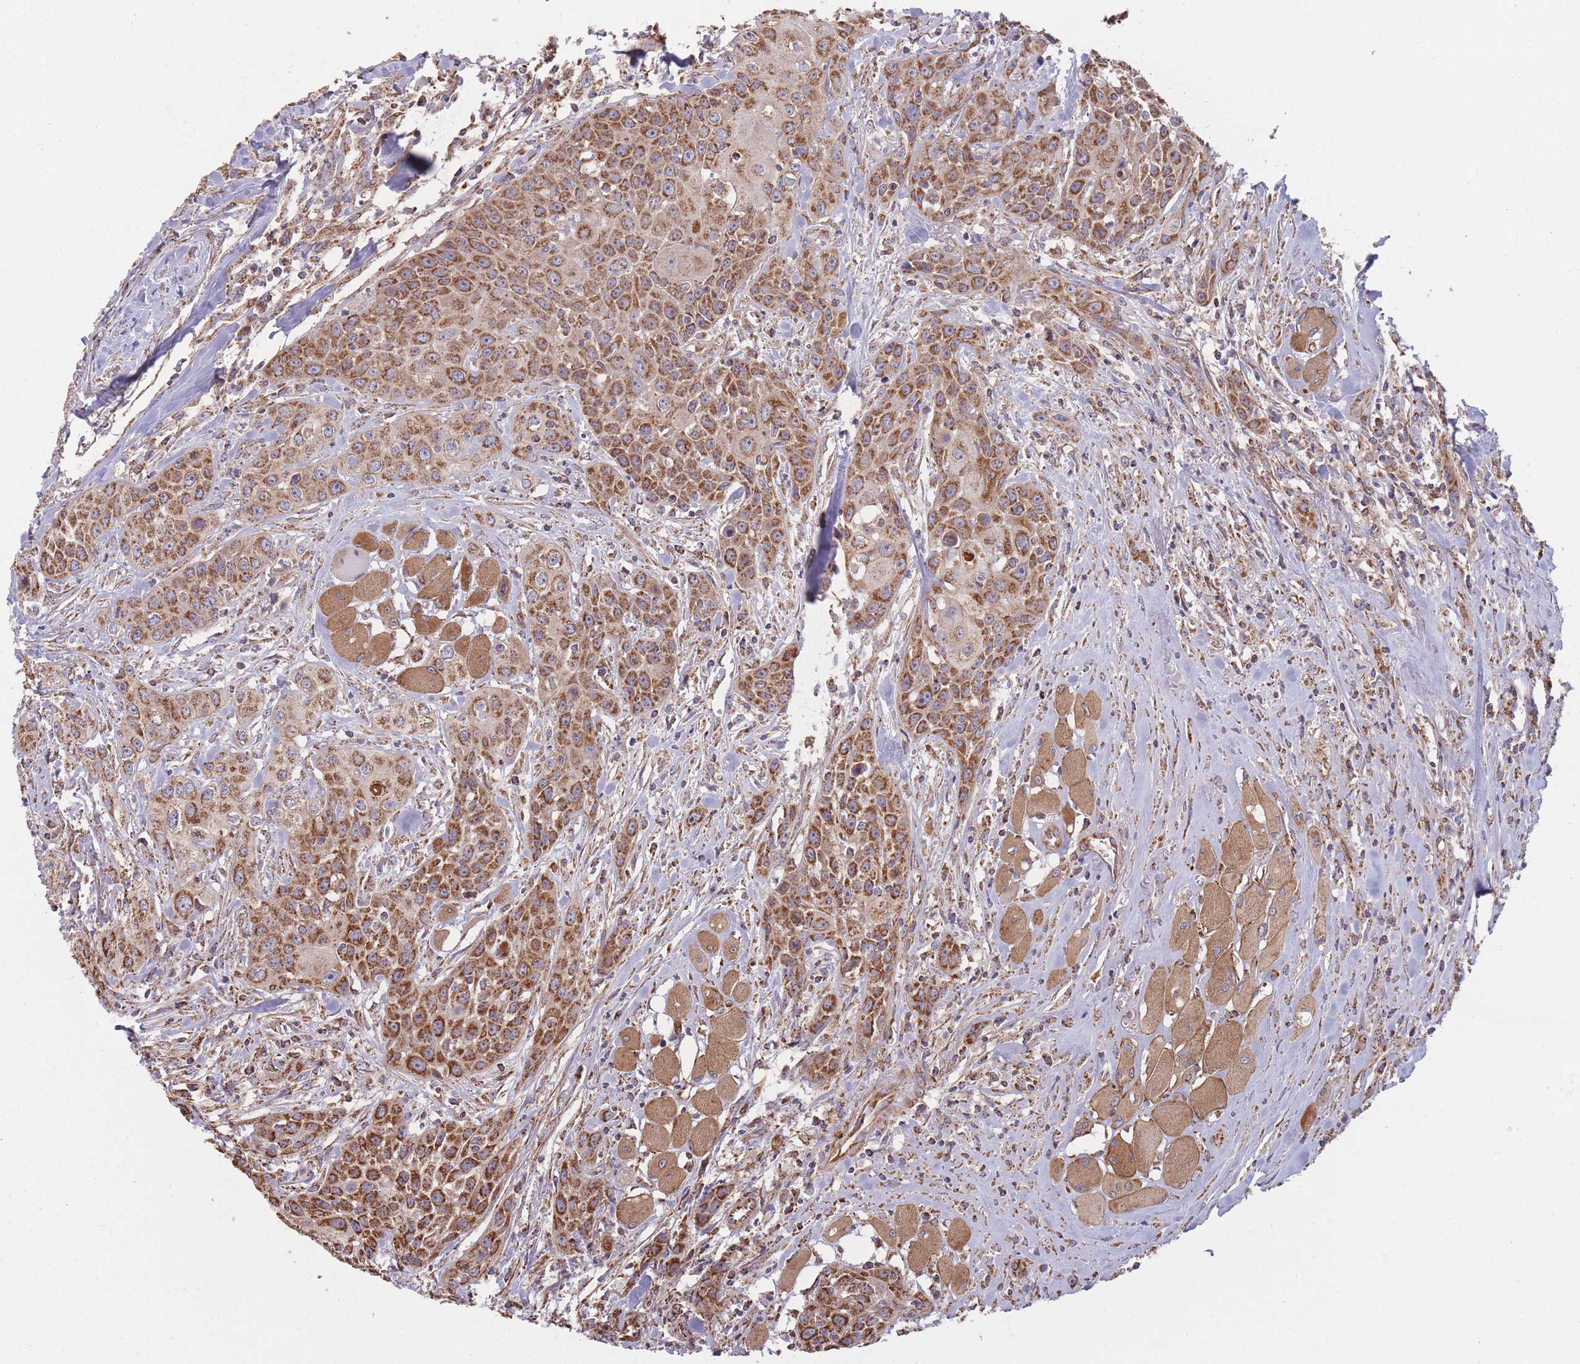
{"staining": {"intensity": "strong", "quantity": ">75%", "location": "cytoplasmic/membranous"}, "tissue": "head and neck cancer", "cell_type": "Tumor cells", "image_type": "cancer", "snomed": [{"axis": "morphology", "description": "Squamous cell carcinoma, NOS"}, {"axis": "topography", "description": "Oral tissue"}, {"axis": "topography", "description": "Head-Neck"}], "caption": "This photomicrograph demonstrates IHC staining of head and neck cancer (squamous cell carcinoma), with high strong cytoplasmic/membranous staining in about >75% of tumor cells.", "gene": "KIF16B", "patient": {"sex": "female", "age": 82}}